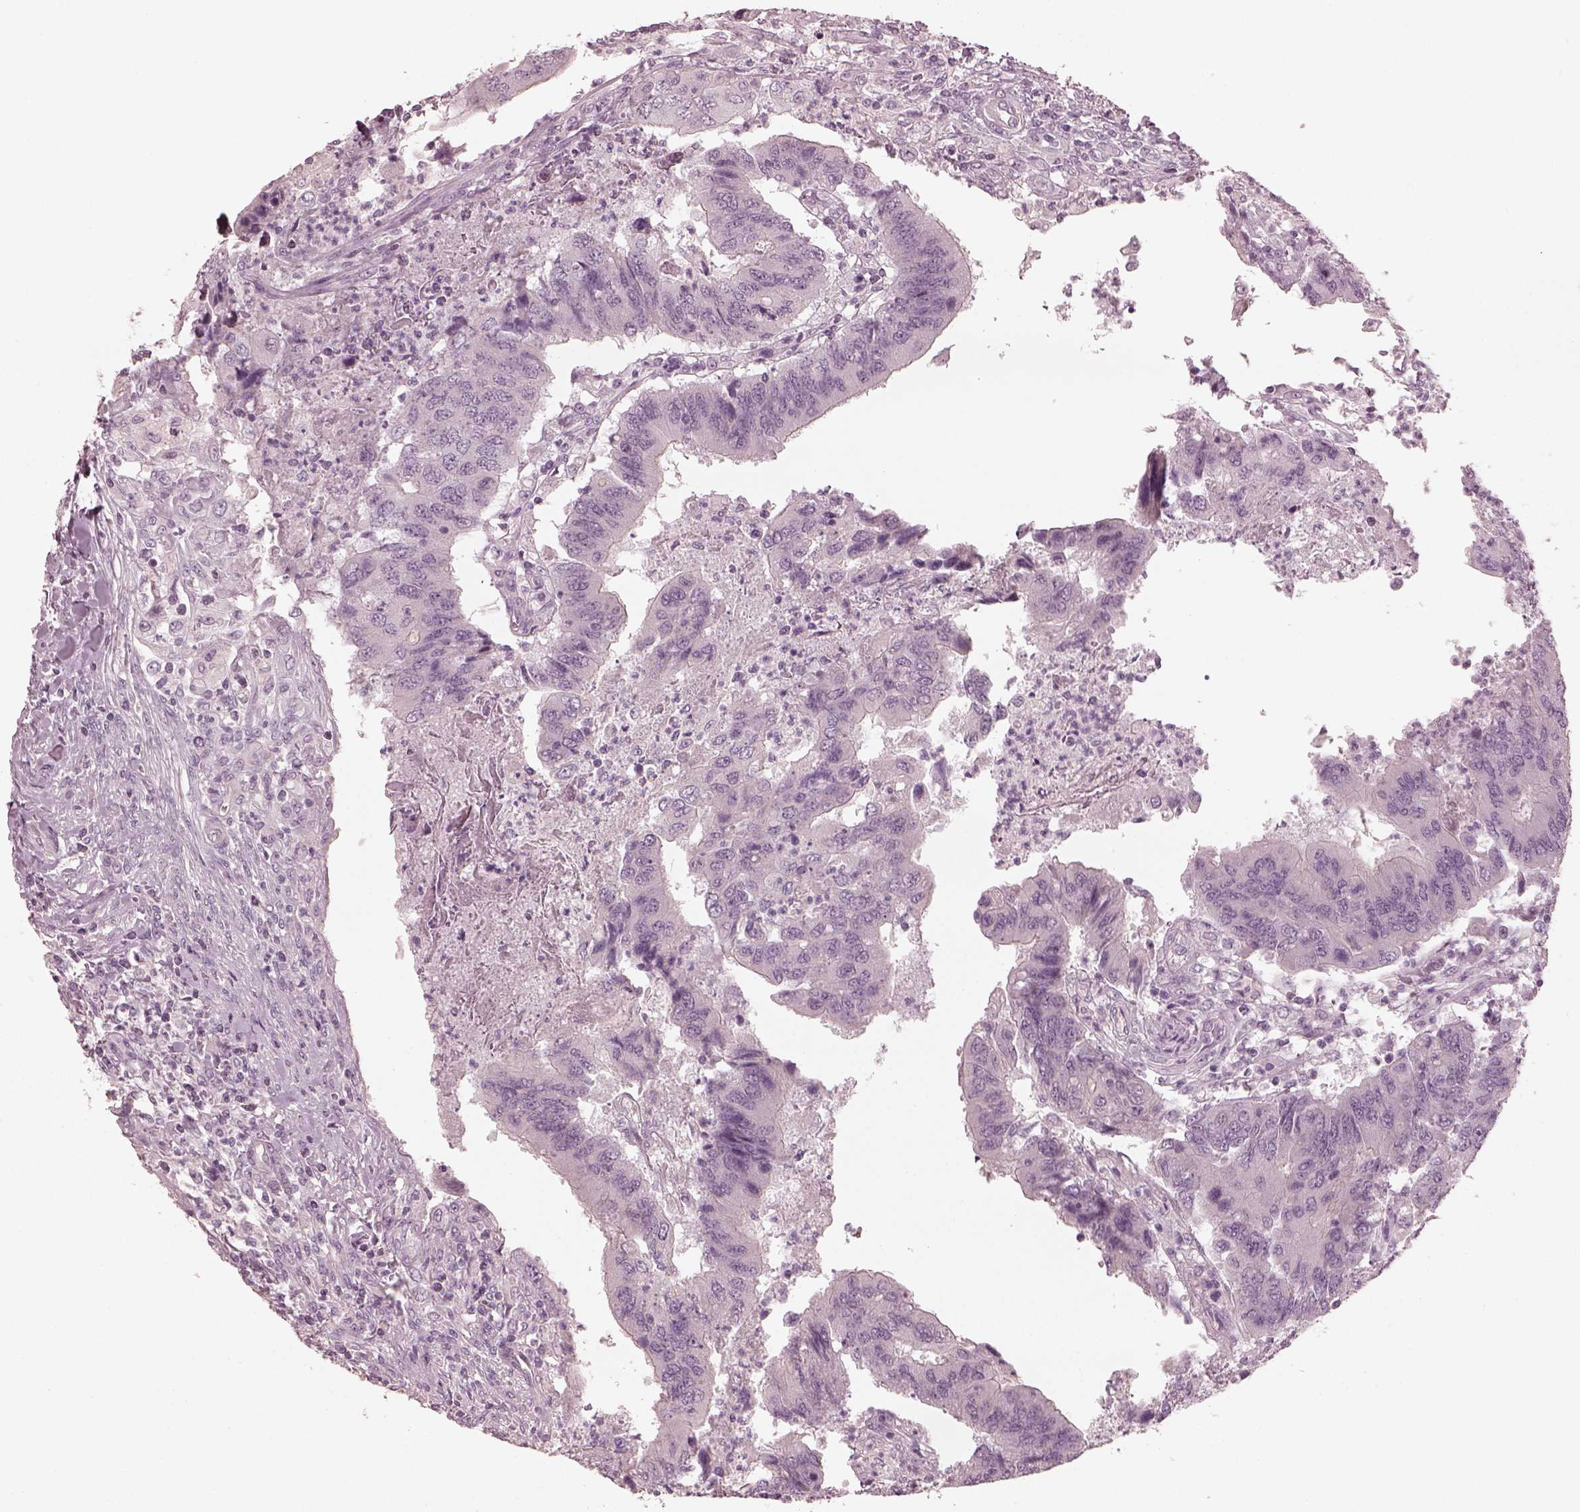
{"staining": {"intensity": "negative", "quantity": "none", "location": "none"}, "tissue": "colorectal cancer", "cell_type": "Tumor cells", "image_type": "cancer", "snomed": [{"axis": "morphology", "description": "Adenocarcinoma, NOS"}, {"axis": "topography", "description": "Colon"}], "caption": "This is an immunohistochemistry histopathology image of human colorectal cancer (adenocarcinoma). There is no staining in tumor cells.", "gene": "OPTC", "patient": {"sex": "female", "age": 67}}